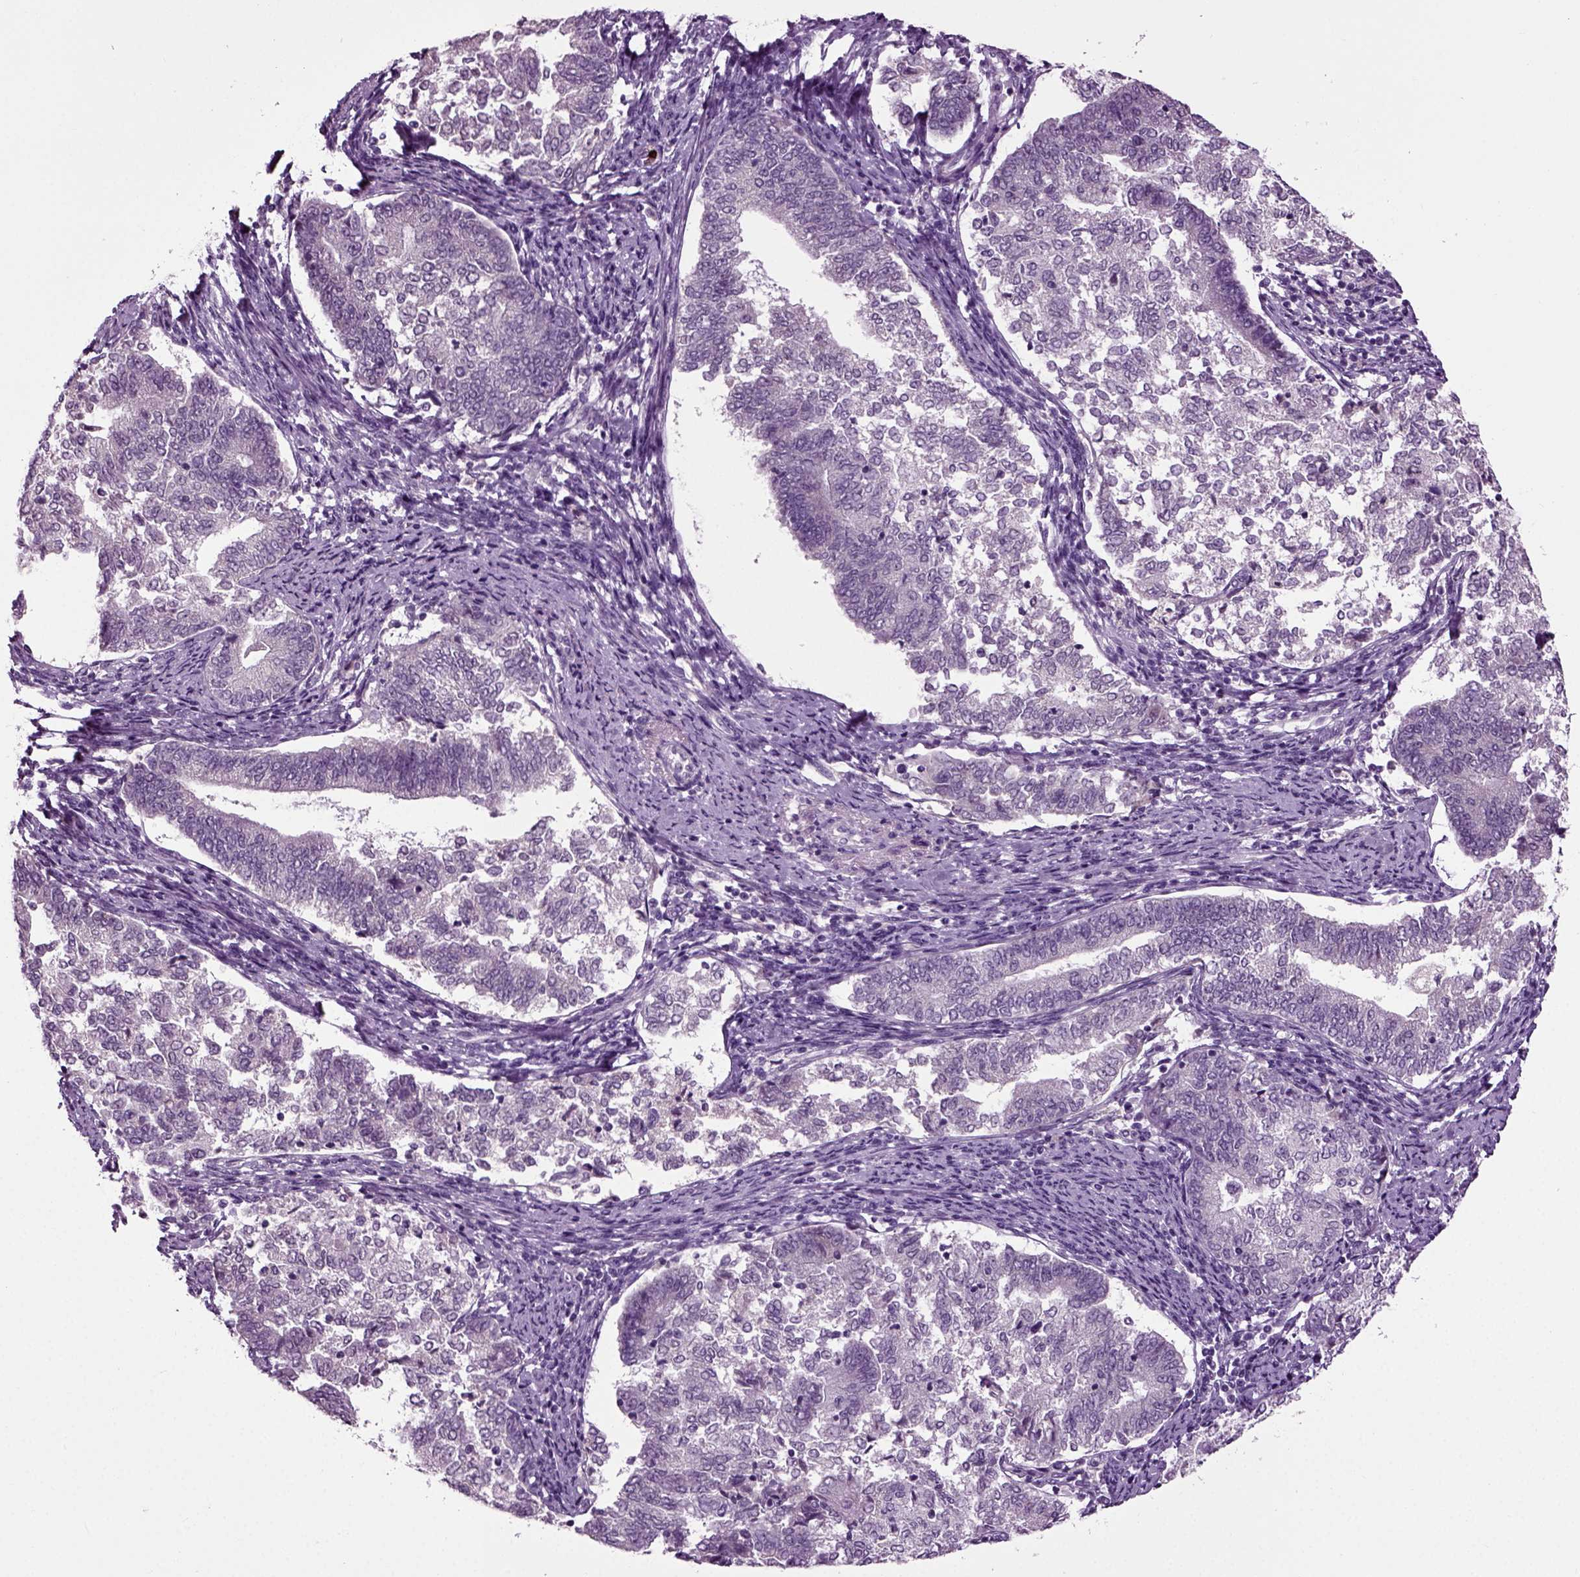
{"staining": {"intensity": "negative", "quantity": "none", "location": "none"}, "tissue": "endometrial cancer", "cell_type": "Tumor cells", "image_type": "cancer", "snomed": [{"axis": "morphology", "description": "Adenocarcinoma, NOS"}, {"axis": "topography", "description": "Endometrium"}], "caption": "This is a micrograph of immunohistochemistry staining of endometrial cancer, which shows no positivity in tumor cells.", "gene": "SPATA17", "patient": {"sex": "female", "age": 65}}